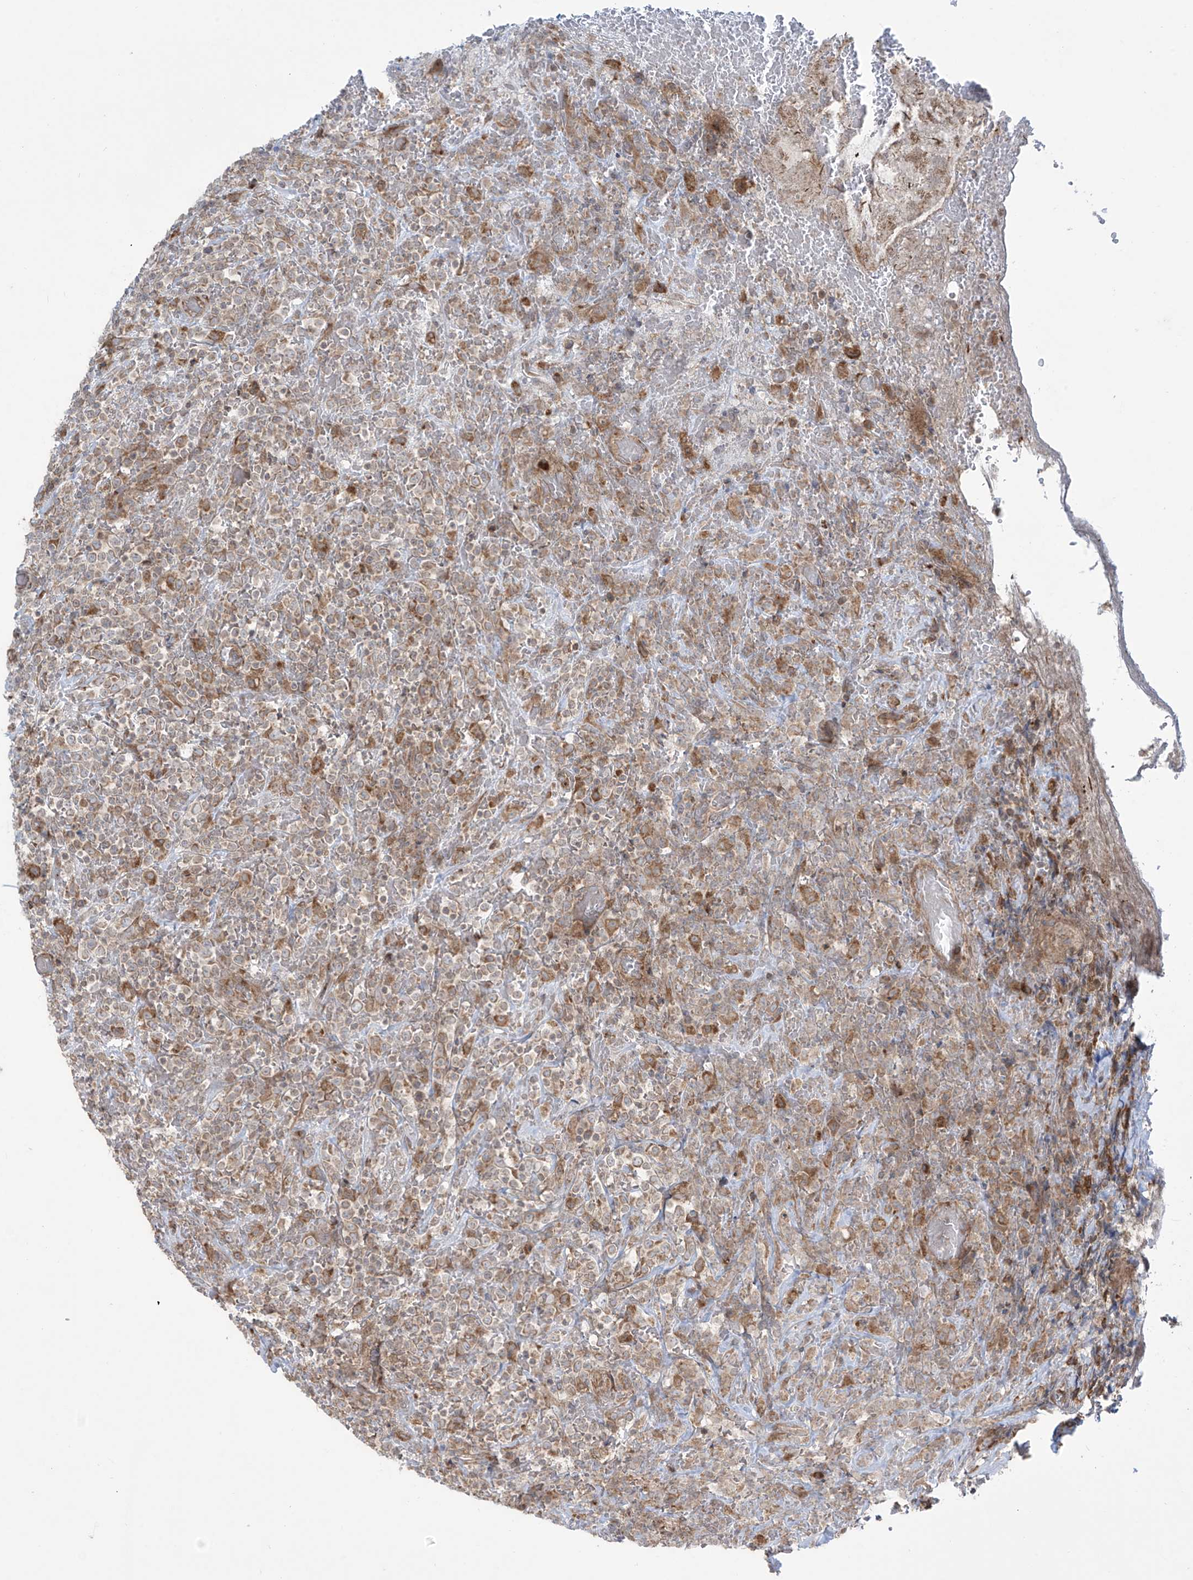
{"staining": {"intensity": "moderate", "quantity": "25%-75%", "location": "cytoplasmic/membranous"}, "tissue": "lymphoma", "cell_type": "Tumor cells", "image_type": "cancer", "snomed": [{"axis": "morphology", "description": "Malignant lymphoma, non-Hodgkin's type, High grade"}, {"axis": "topography", "description": "Colon"}], "caption": "Immunohistochemical staining of human high-grade malignant lymphoma, non-Hodgkin's type exhibits medium levels of moderate cytoplasmic/membranous positivity in about 25%-75% of tumor cells.", "gene": "PPAT", "patient": {"sex": "female", "age": 53}}